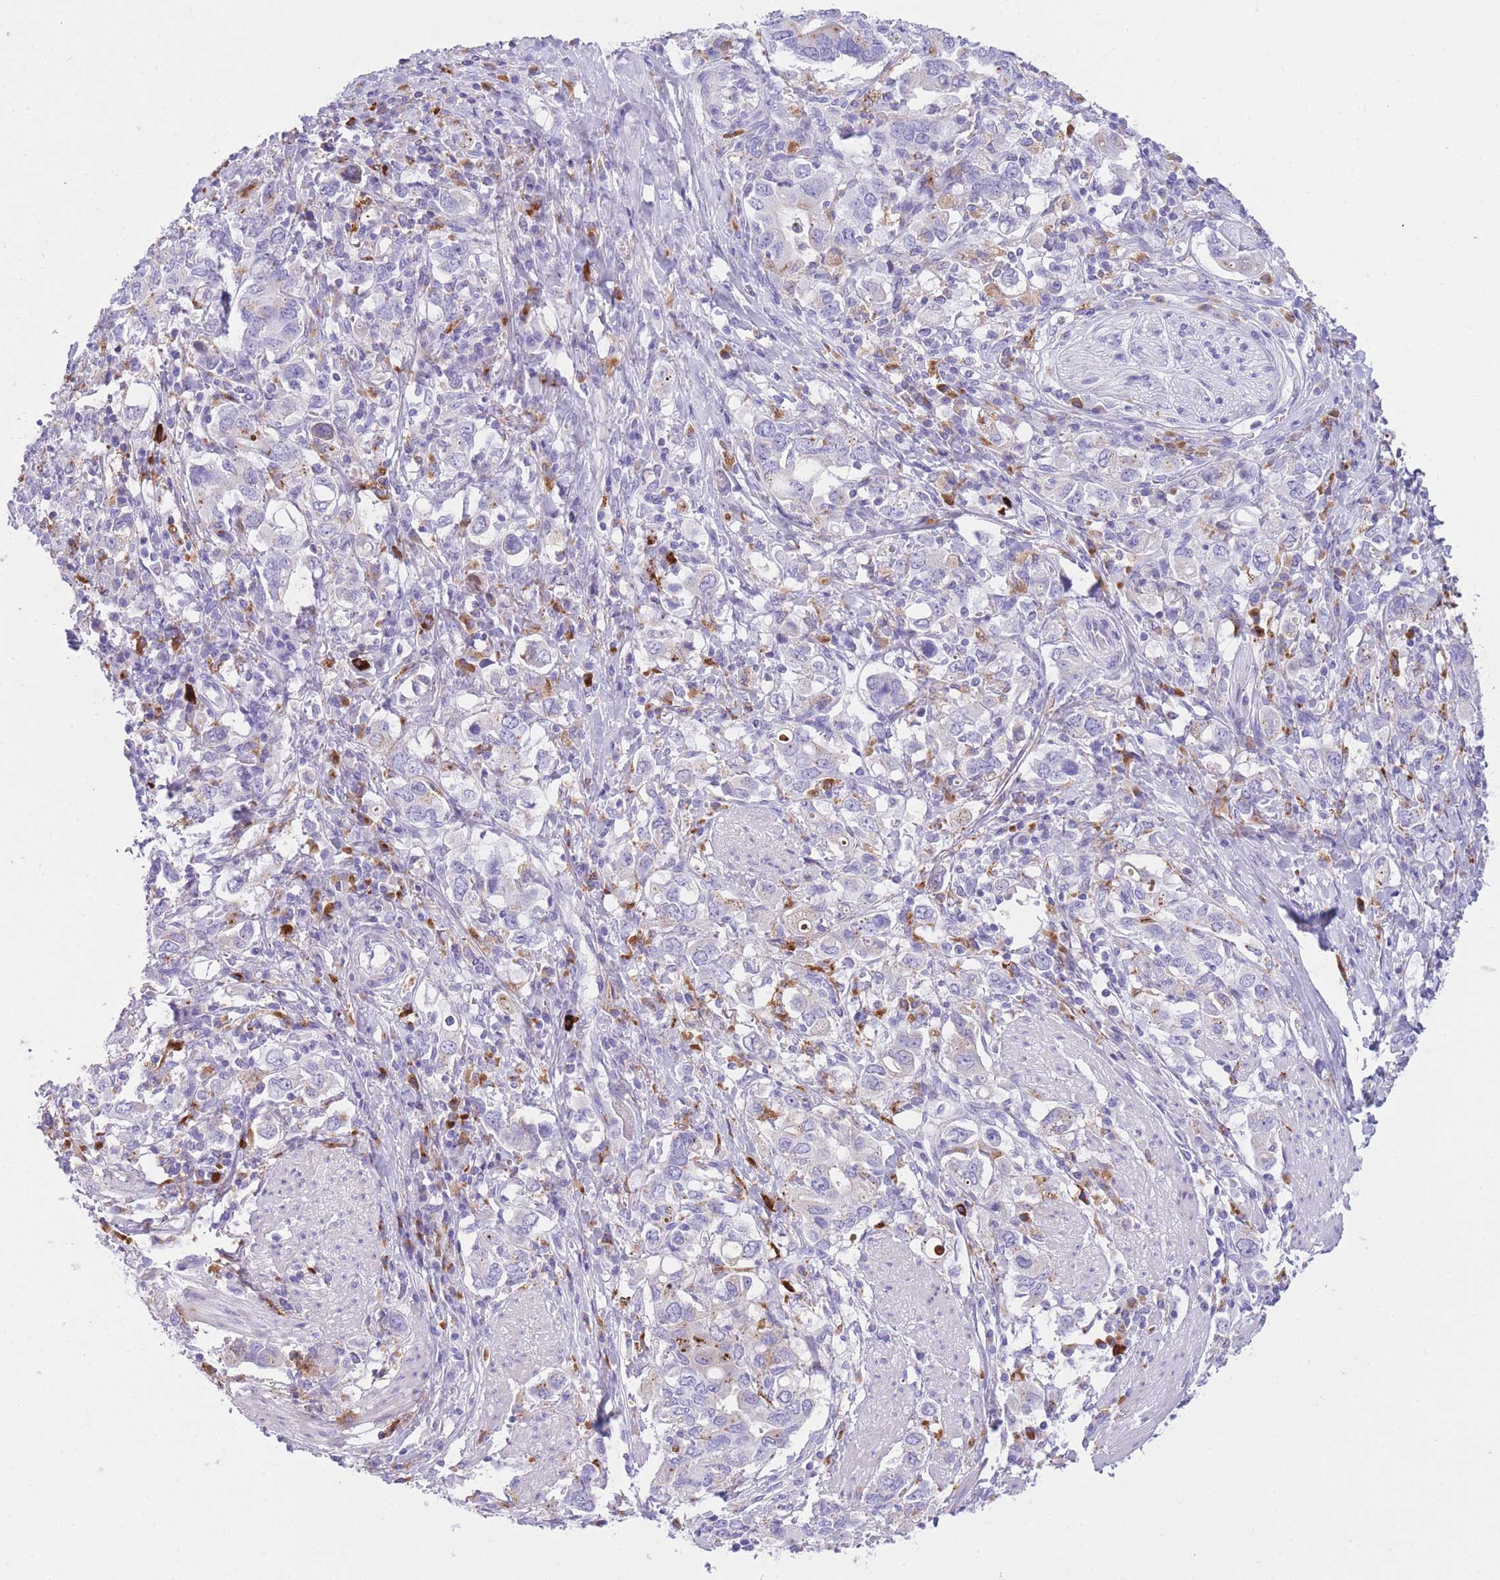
{"staining": {"intensity": "negative", "quantity": "none", "location": "none"}, "tissue": "stomach cancer", "cell_type": "Tumor cells", "image_type": "cancer", "snomed": [{"axis": "morphology", "description": "Adenocarcinoma, NOS"}, {"axis": "topography", "description": "Stomach, upper"}, {"axis": "topography", "description": "Stomach"}], "caption": "A high-resolution photomicrograph shows immunohistochemistry staining of stomach cancer, which reveals no significant expression in tumor cells. Nuclei are stained in blue.", "gene": "PLBD1", "patient": {"sex": "male", "age": 62}}